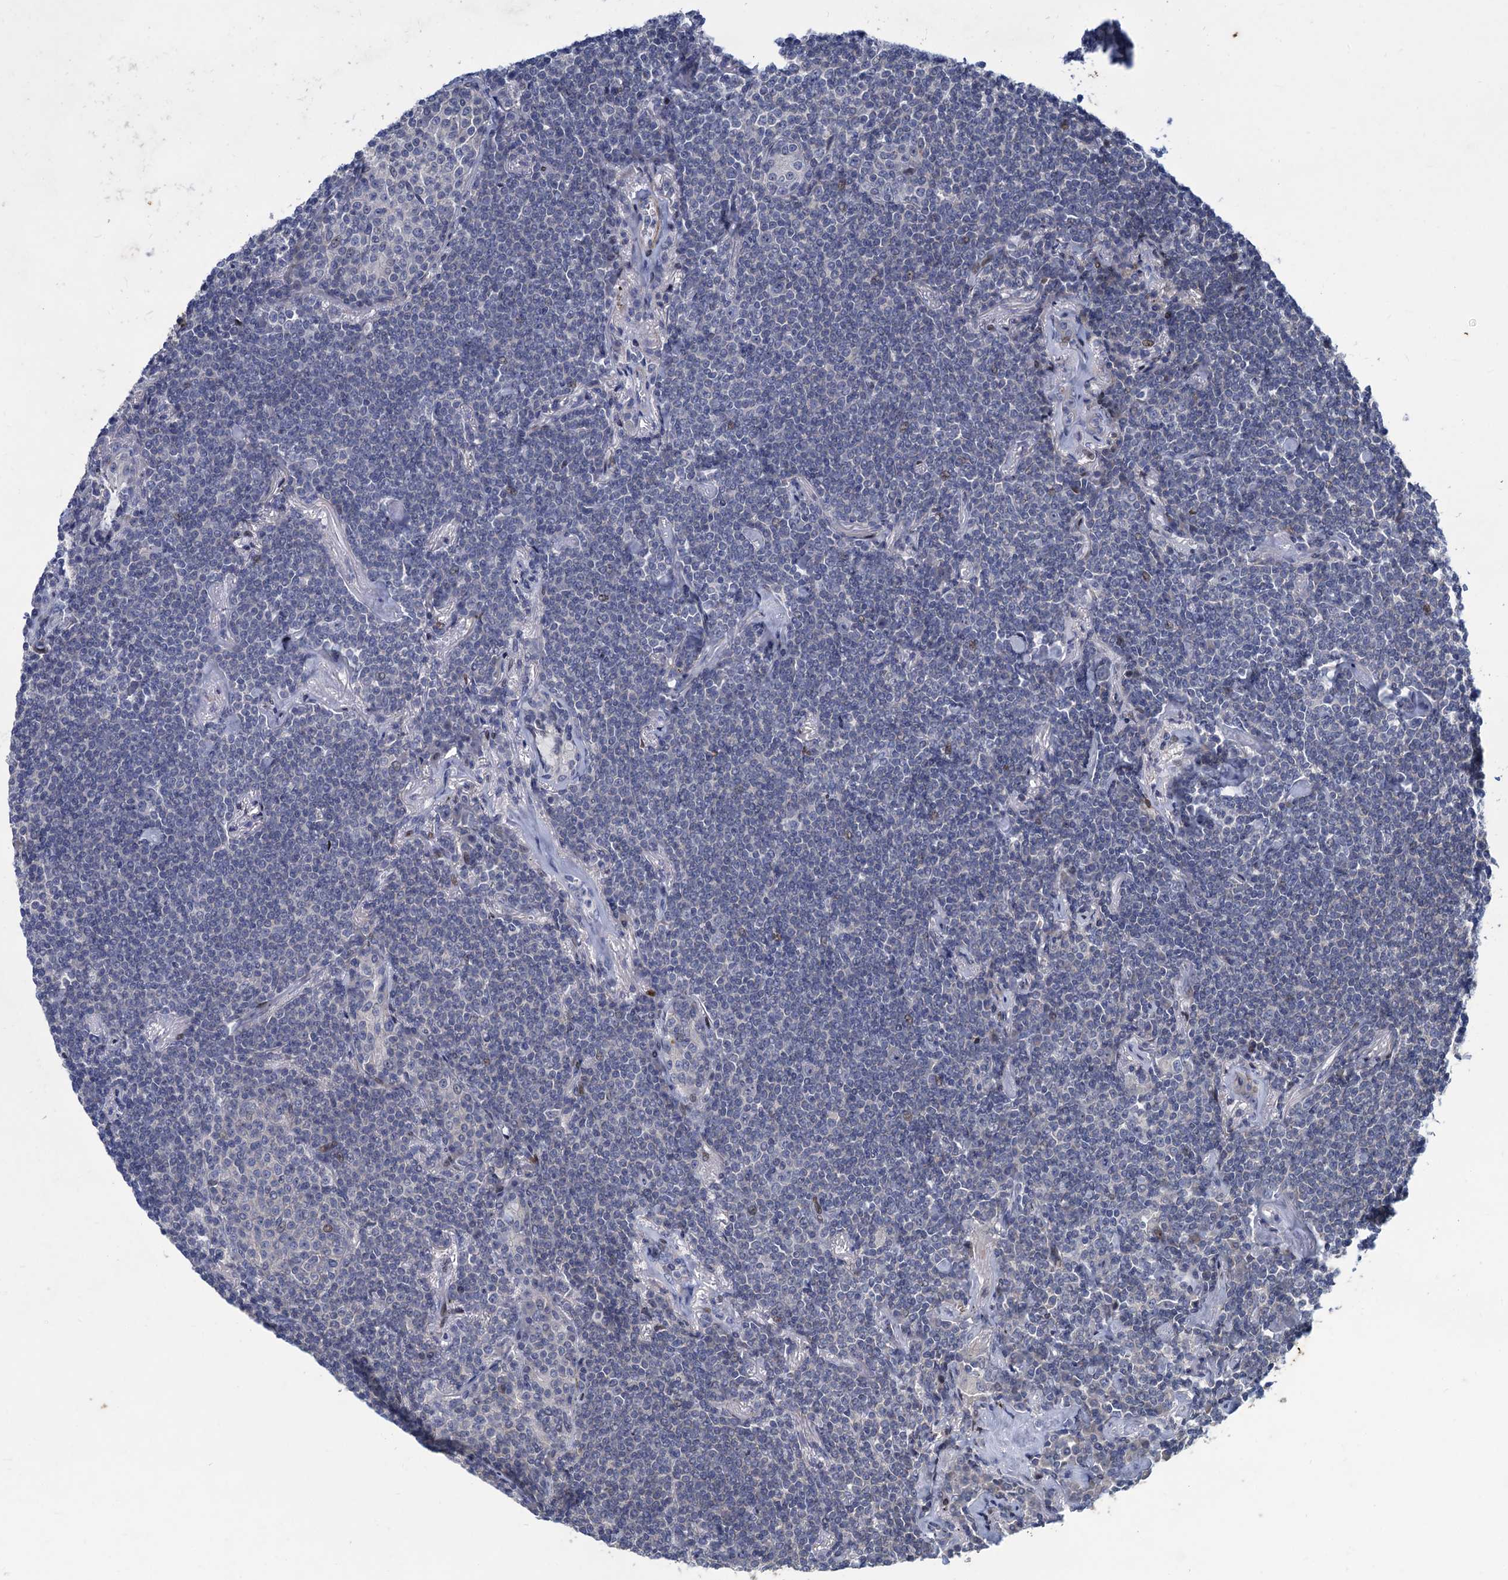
{"staining": {"intensity": "negative", "quantity": "none", "location": "none"}, "tissue": "lymphoma", "cell_type": "Tumor cells", "image_type": "cancer", "snomed": [{"axis": "morphology", "description": "Malignant lymphoma, non-Hodgkin's type, Low grade"}, {"axis": "topography", "description": "Lung"}], "caption": "This is an immunohistochemistry photomicrograph of malignant lymphoma, non-Hodgkin's type (low-grade). There is no staining in tumor cells.", "gene": "ESYT3", "patient": {"sex": "female", "age": 71}}